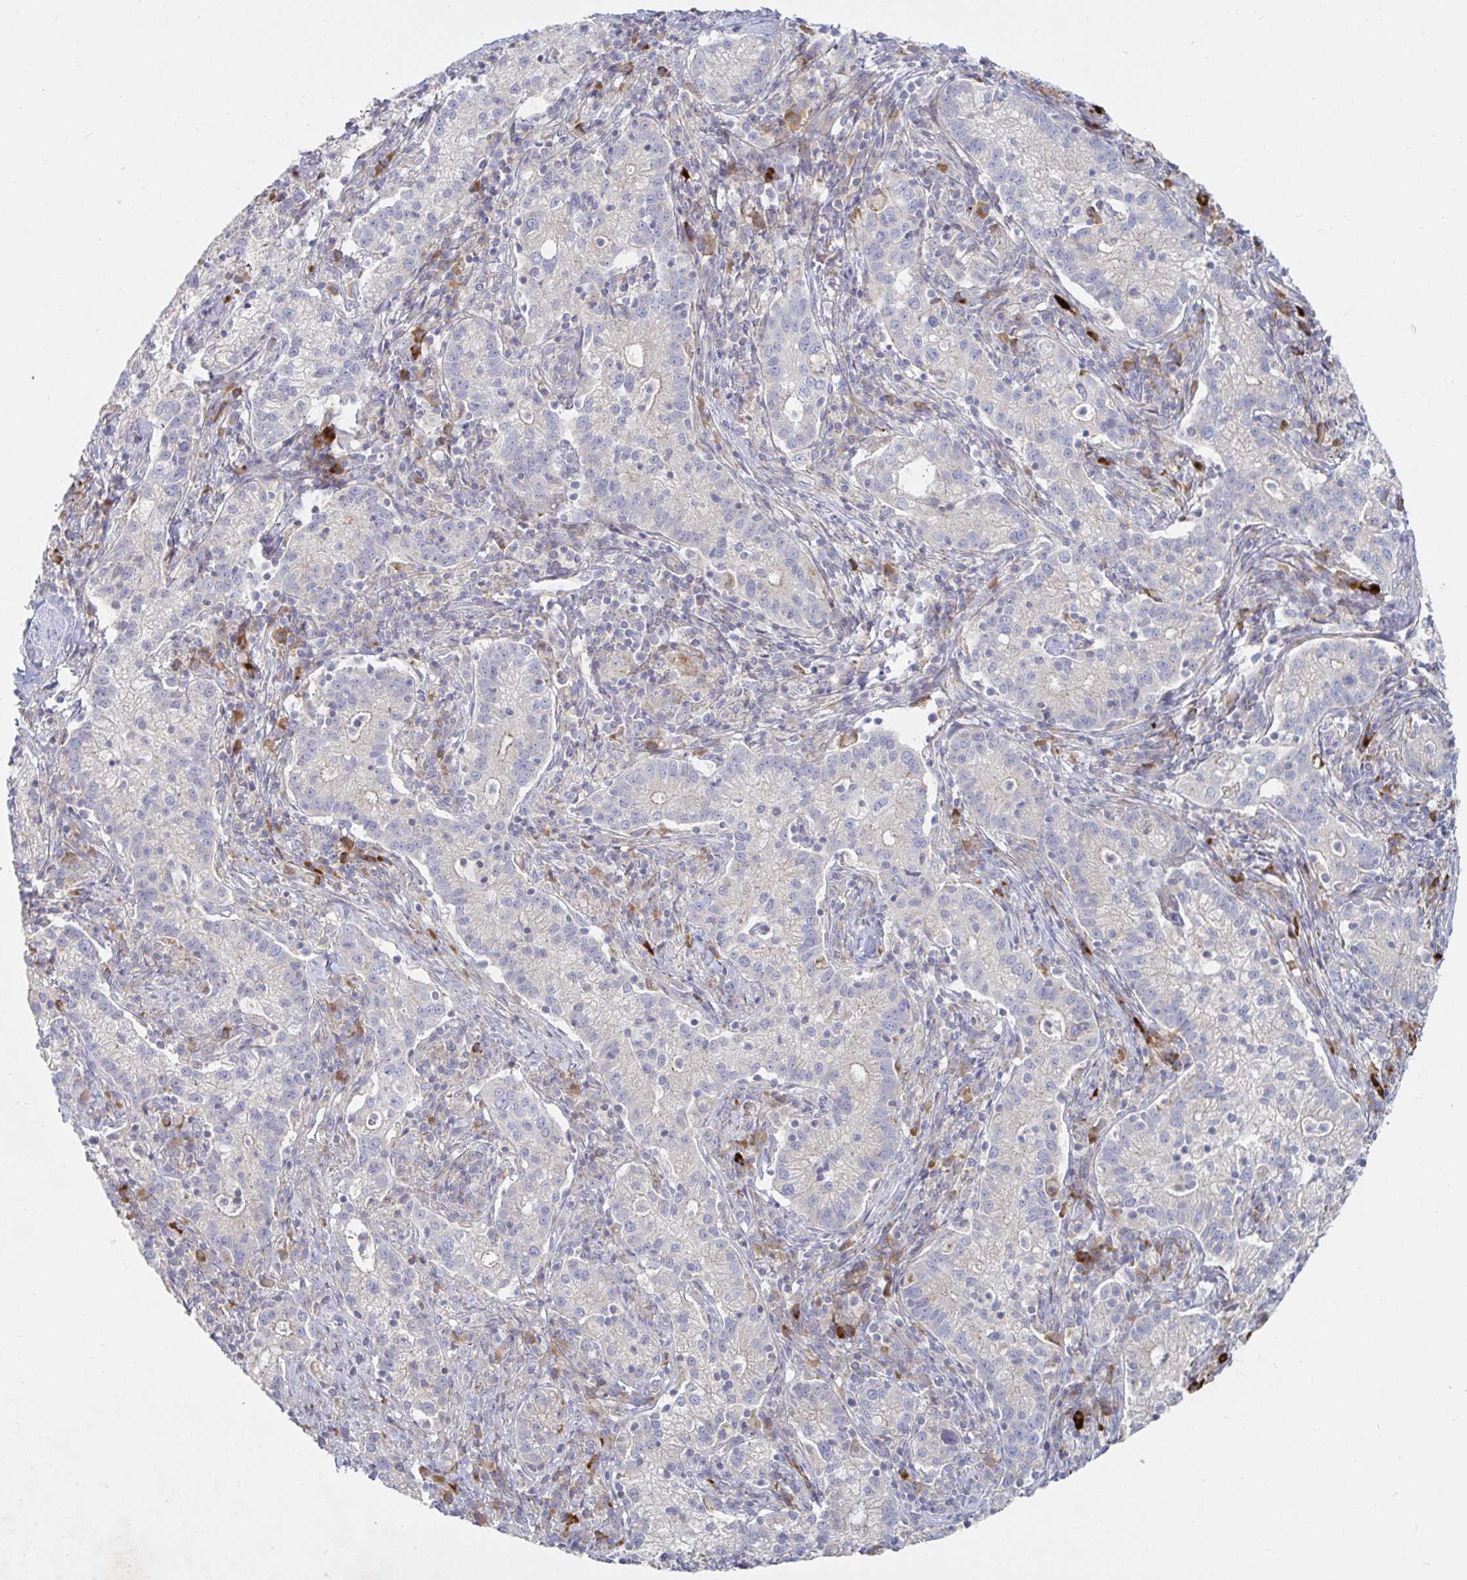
{"staining": {"intensity": "negative", "quantity": "none", "location": "none"}, "tissue": "cervical cancer", "cell_type": "Tumor cells", "image_type": "cancer", "snomed": [{"axis": "morphology", "description": "Normal tissue, NOS"}, {"axis": "morphology", "description": "Adenocarcinoma, NOS"}, {"axis": "topography", "description": "Cervix"}], "caption": "An immunohistochemistry photomicrograph of adenocarcinoma (cervical) is shown. There is no staining in tumor cells of adenocarcinoma (cervical).", "gene": "SSH2", "patient": {"sex": "female", "age": 44}}